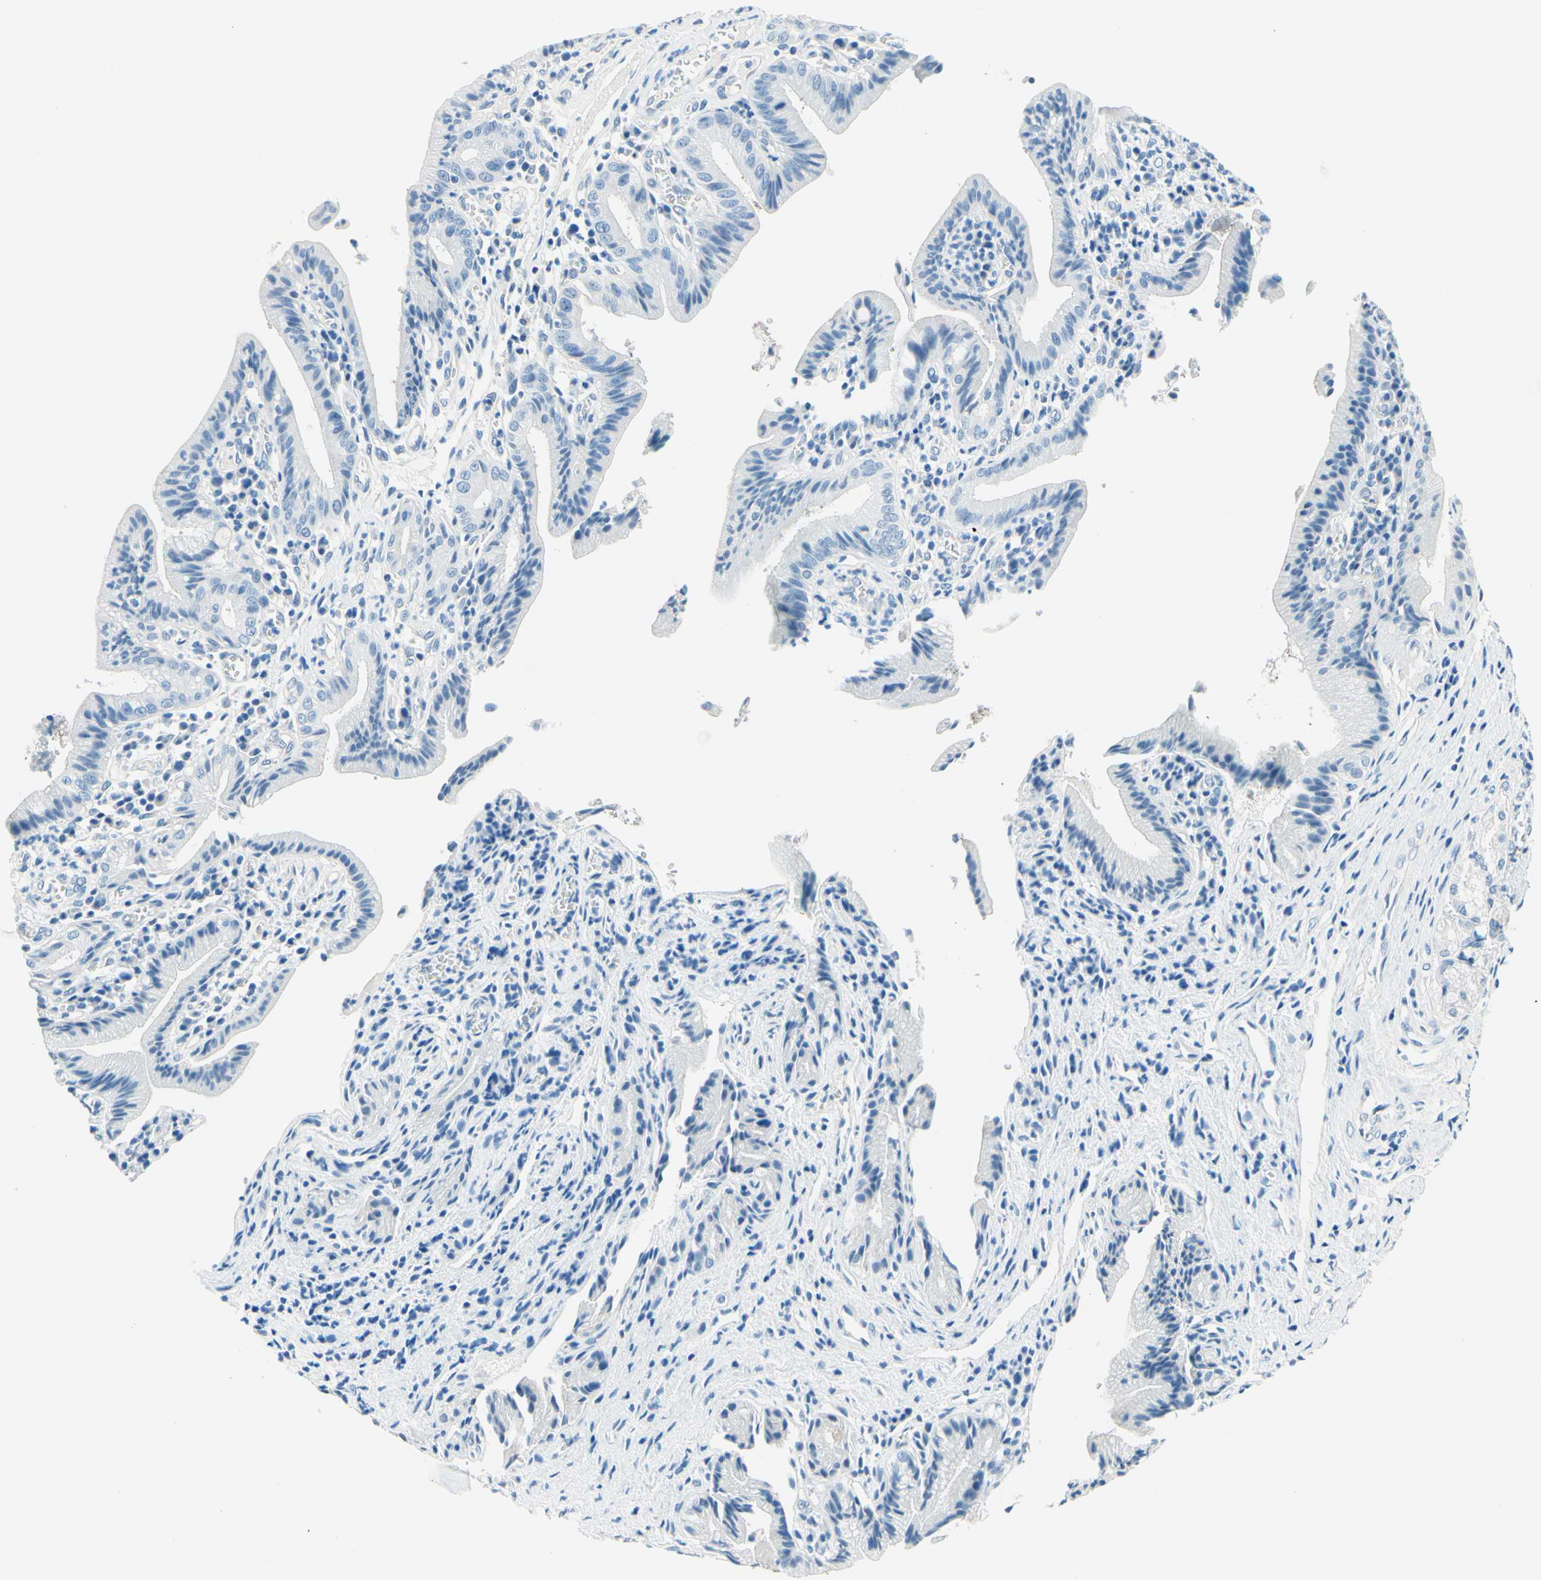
{"staining": {"intensity": "negative", "quantity": "none", "location": "none"}, "tissue": "pancreatic cancer", "cell_type": "Tumor cells", "image_type": "cancer", "snomed": [{"axis": "morphology", "description": "Adenocarcinoma, NOS"}, {"axis": "topography", "description": "Pancreas"}], "caption": "Tumor cells show no significant protein staining in pancreatic cancer.", "gene": "PASD1", "patient": {"sex": "female", "age": 75}}